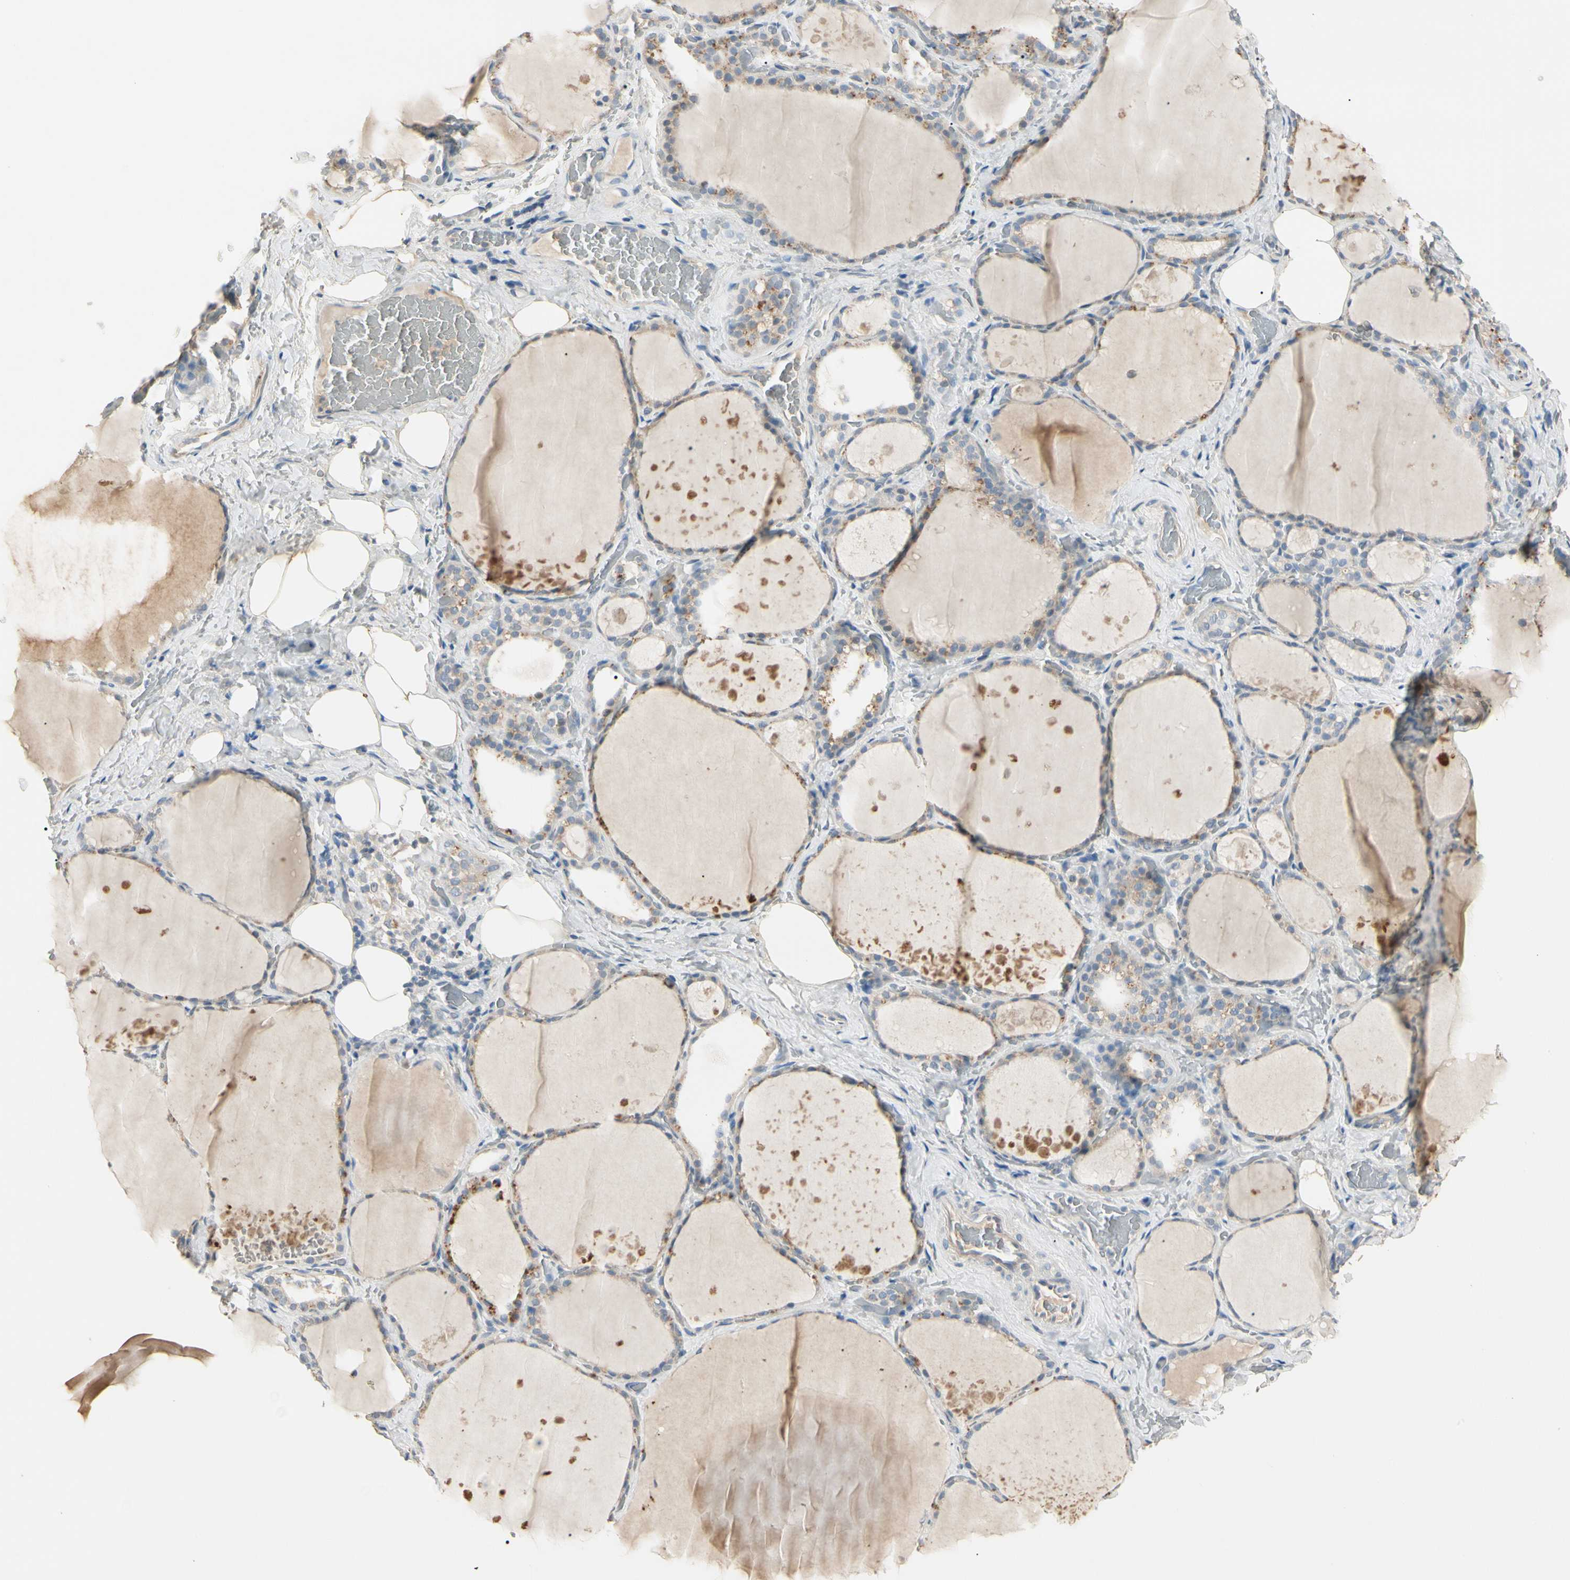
{"staining": {"intensity": "weak", "quantity": "25%-75%", "location": "cytoplasmic/membranous"}, "tissue": "thyroid gland", "cell_type": "Glandular cells", "image_type": "normal", "snomed": [{"axis": "morphology", "description": "Normal tissue, NOS"}, {"axis": "topography", "description": "Thyroid gland"}], "caption": "Protein analysis of normal thyroid gland displays weak cytoplasmic/membranous positivity in about 25%-75% of glandular cells.", "gene": "PRSS21", "patient": {"sex": "male", "age": 61}}